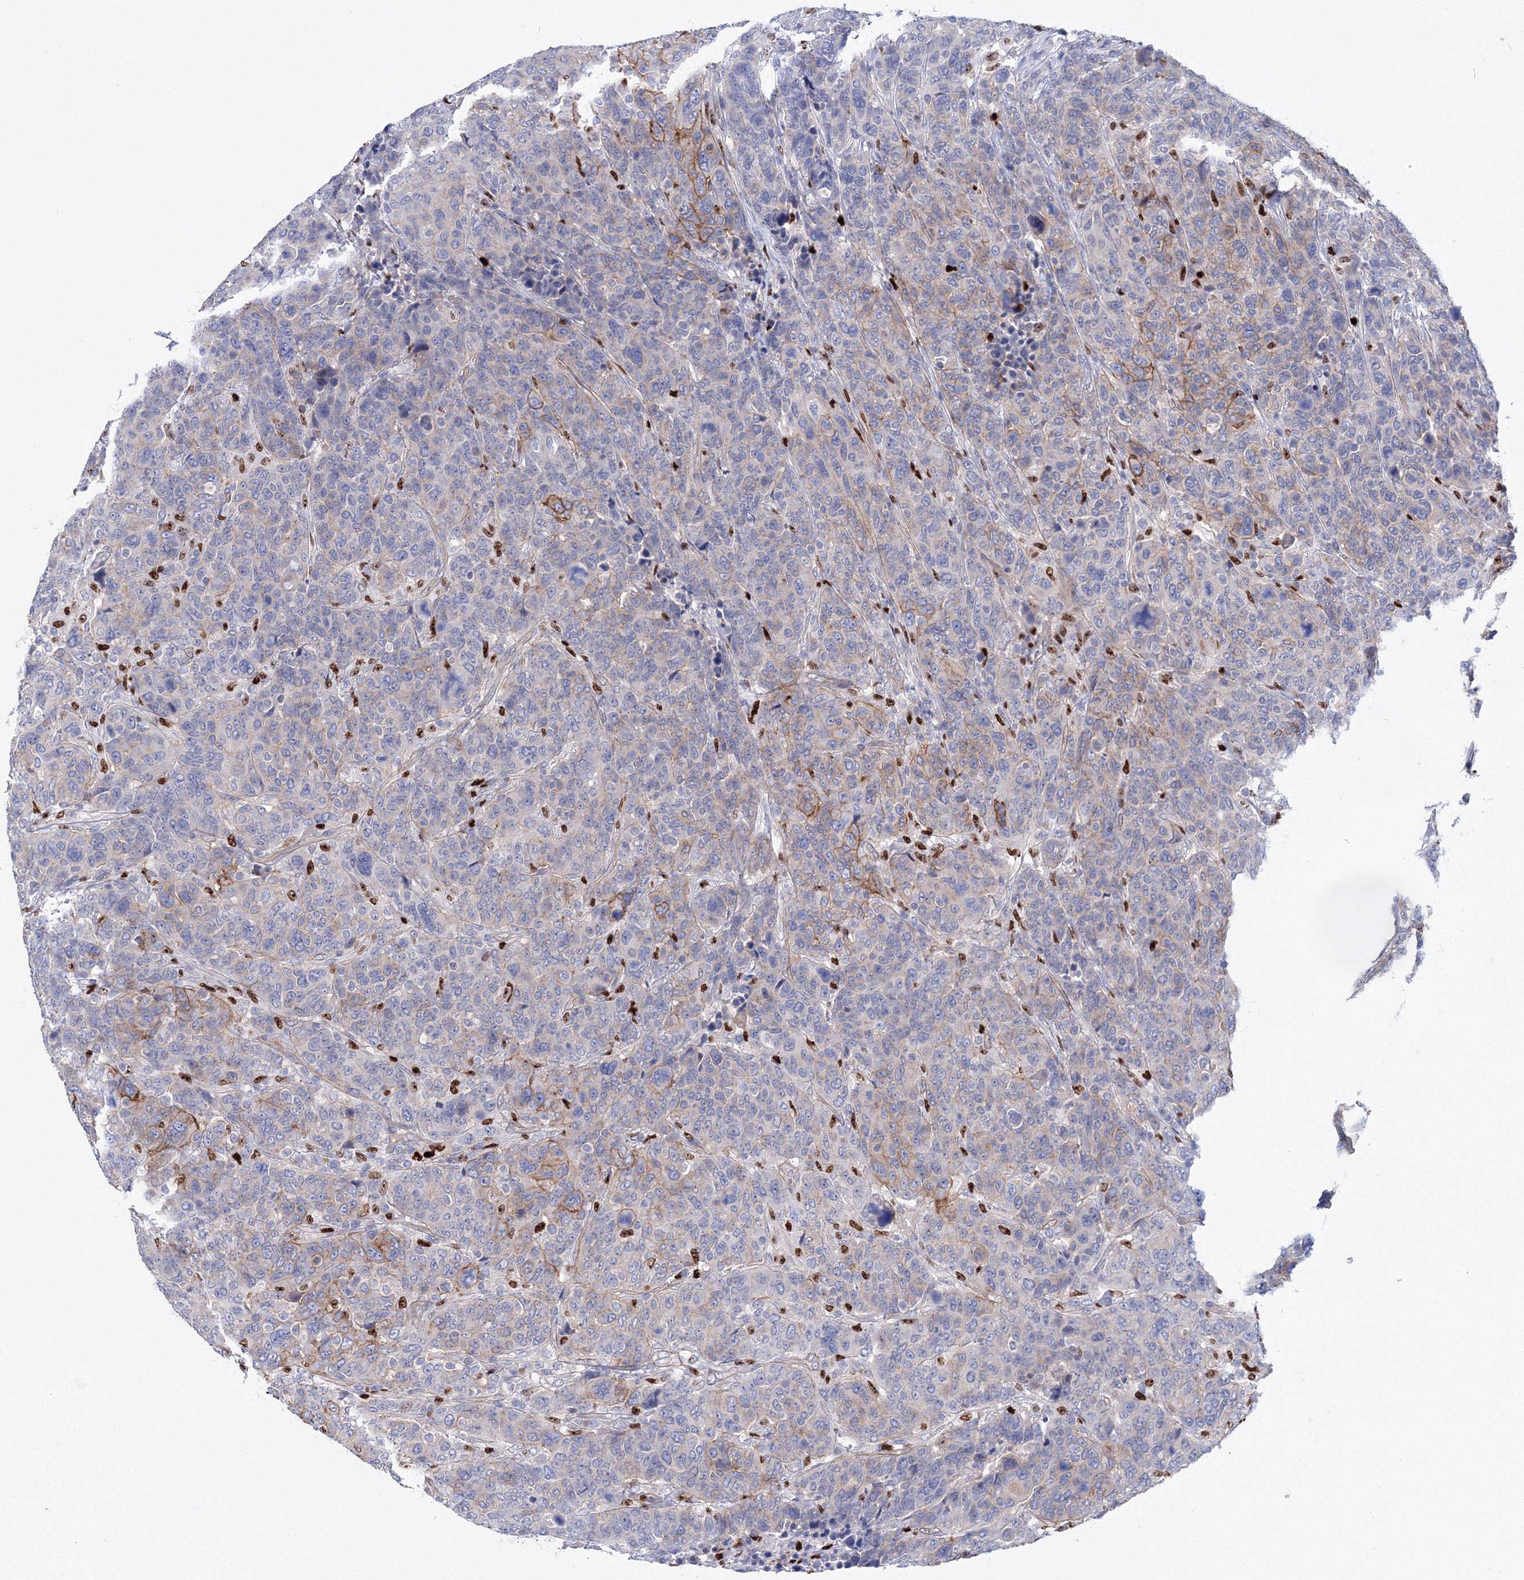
{"staining": {"intensity": "moderate", "quantity": "<25%", "location": "cytoplasmic/membranous"}, "tissue": "breast cancer", "cell_type": "Tumor cells", "image_type": "cancer", "snomed": [{"axis": "morphology", "description": "Duct carcinoma"}, {"axis": "topography", "description": "Breast"}], "caption": "Protein analysis of breast infiltrating ductal carcinoma tissue demonstrates moderate cytoplasmic/membranous staining in approximately <25% of tumor cells. (DAB (3,3'-diaminobenzidine) IHC with brightfield microscopy, high magnification).", "gene": "C11orf52", "patient": {"sex": "female", "age": 37}}